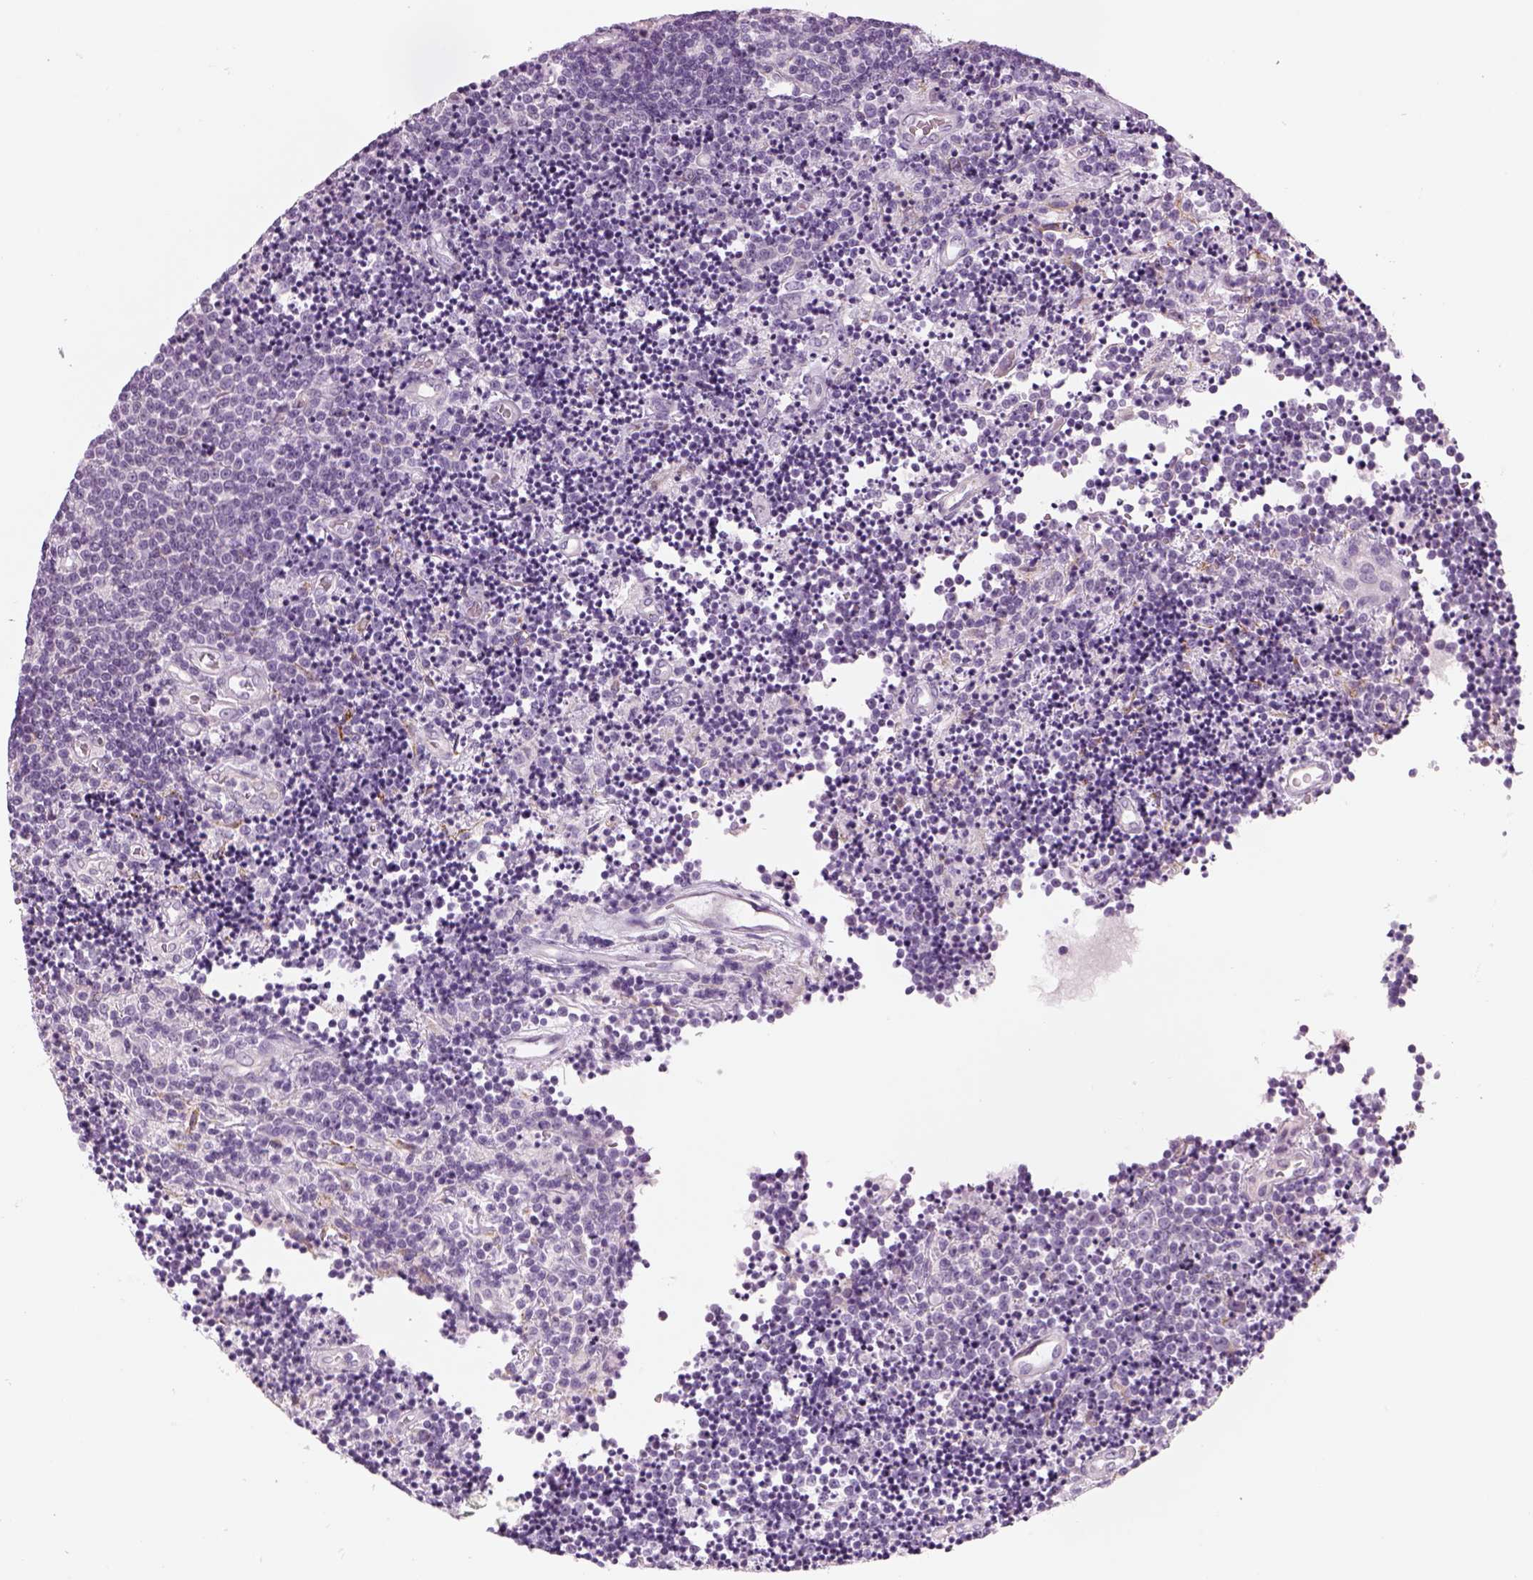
{"staining": {"intensity": "negative", "quantity": "none", "location": "none"}, "tissue": "lymphoma", "cell_type": "Tumor cells", "image_type": "cancer", "snomed": [{"axis": "morphology", "description": "Malignant lymphoma, non-Hodgkin's type, Low grade"}, {"axis": "topography", "description": "Brain"}], "caption": "Histopathology image shows no protein staining in tumor cells of malignant lymphoma, non-Hodgkin's type (low-grade) tissue.", "gene": "KCNMB4", "patient": {"sex": "female", "age": 66}}